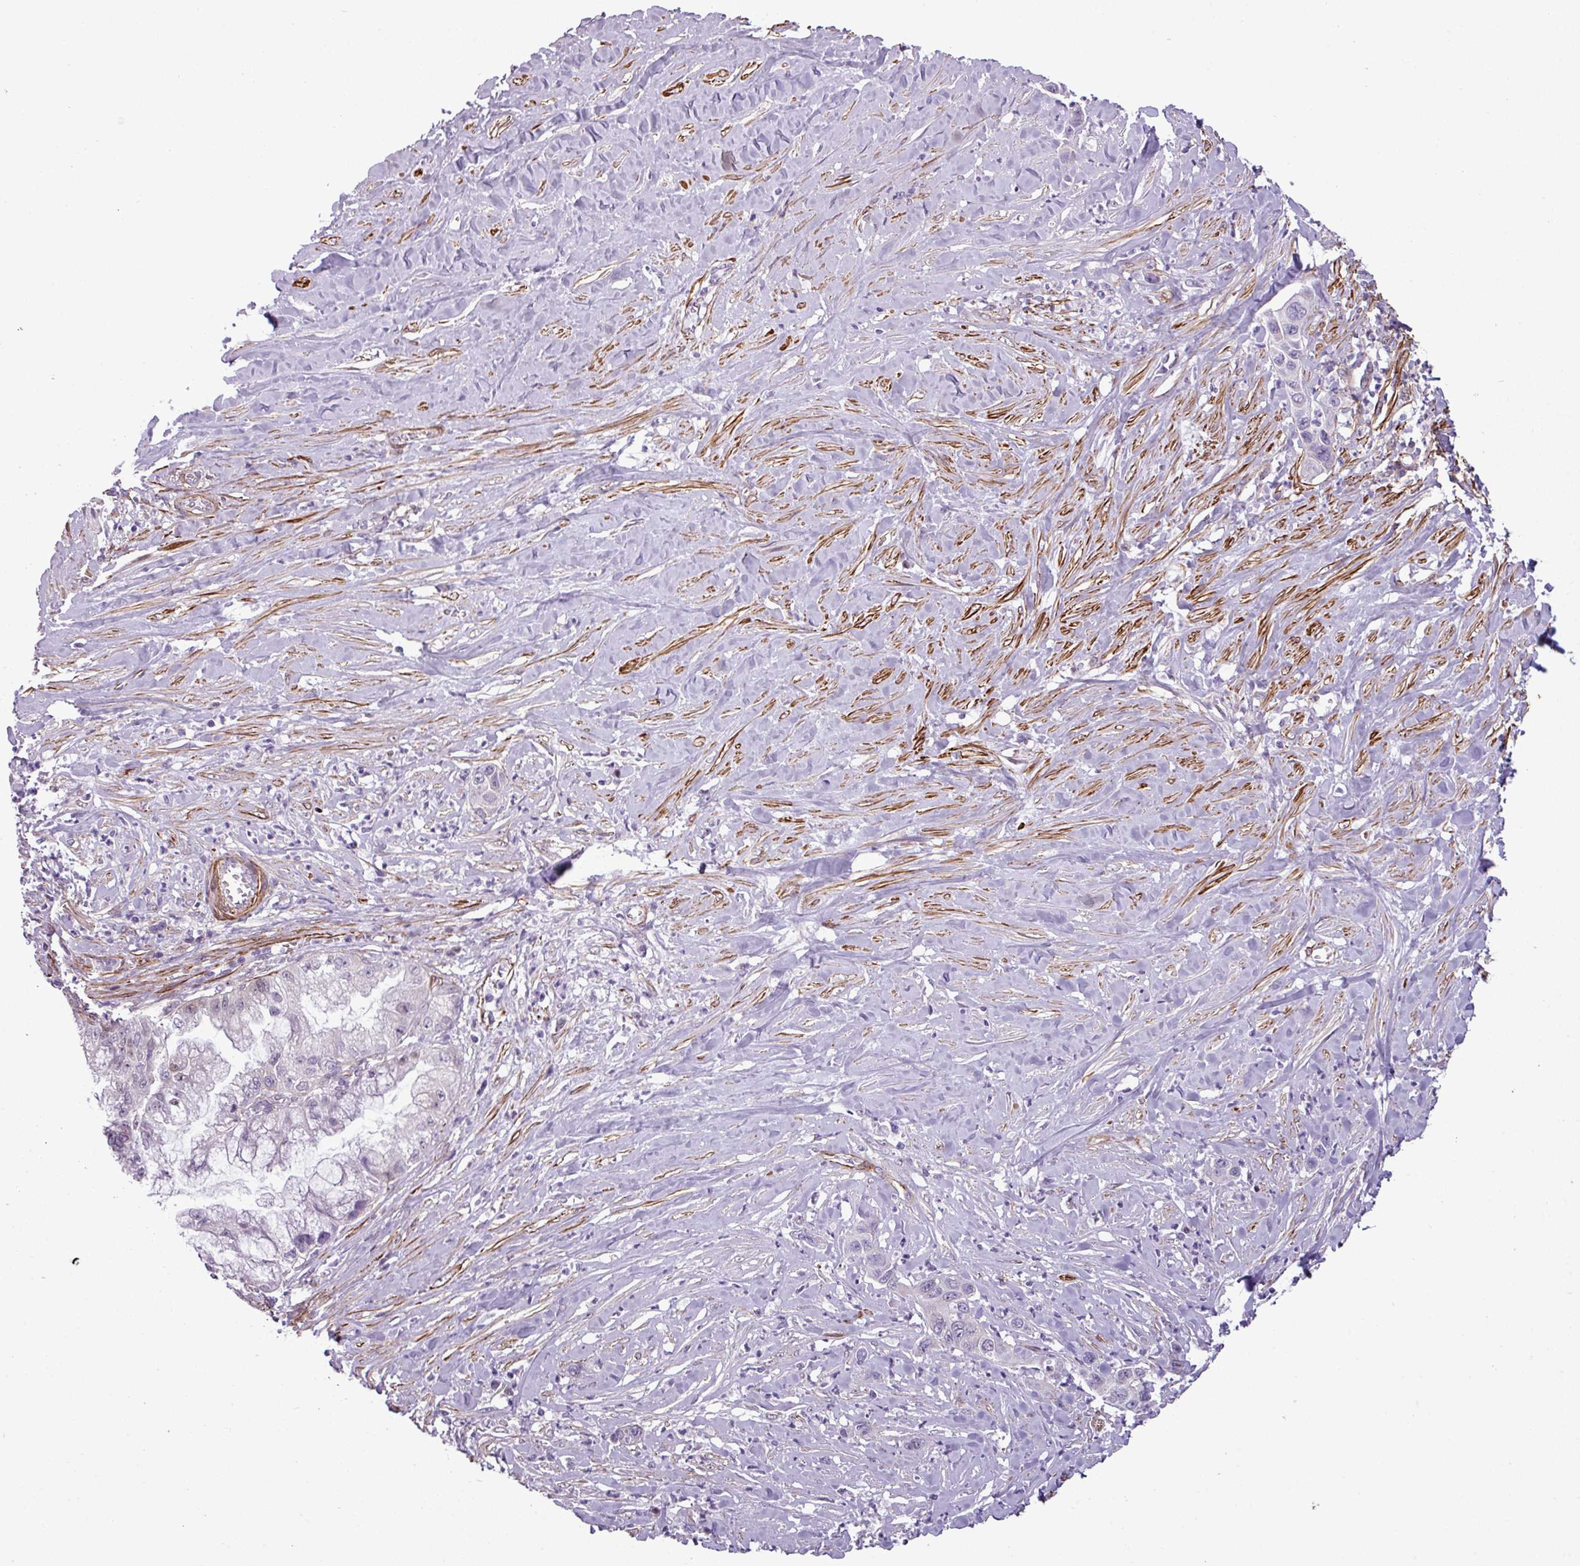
{"staining": {"intensity": "weak", "quantity": "<25%", "location": "nuclear"}, "tissue": "pancreatic cancer", "cell_type": "Tumor cells", "image_type": "cancer", "snomed": [{"axis": "morphology", "description": "Adenocarcinoma, NOS"}, {"axis": "topography", "description": "Pancreas"}], "caption": "The histopathology image shows no staining of tumor cells in pancreatic cancer (adenocarcinoma). (IHC, brightfield microscopy, high magnification).", "gene": "ATP10A", "patient": {"sex": "male", "age": 73}}